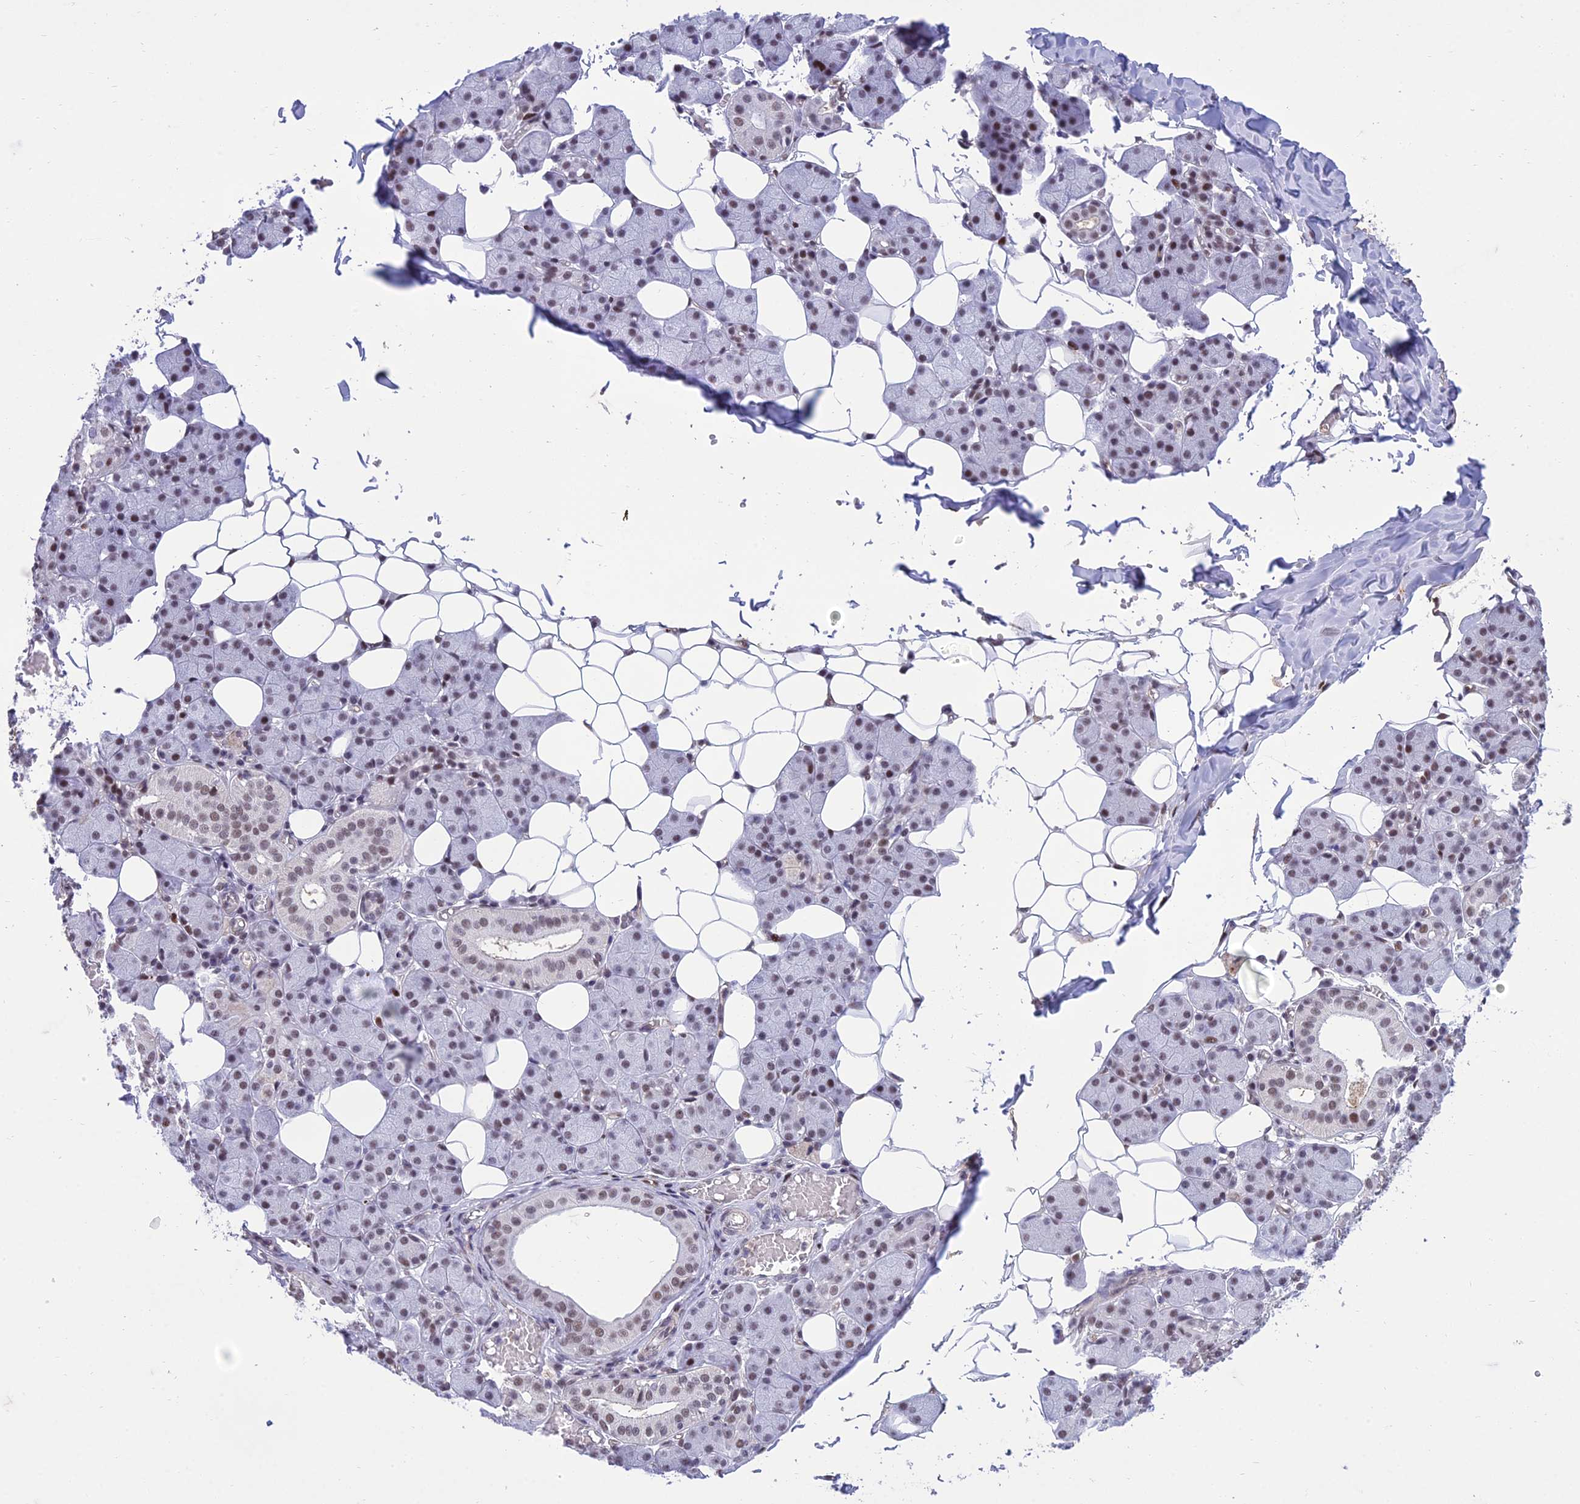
{"staining": {"intensity": "weak", "quantity": "<25%", "location": "nuclear"}, "tissue": "salivary gland", "cell_type": "Glandular cells", "image_type": "normal", "snomed": [{"axis": "morphology", "description": "Normal tissue, NOS"}, {"axis": "topography", "description": "Salivary gland"}], "caption": "Immunohistochemical staining of unremarkable human salivary gland shows no significant staining in glandular cells. Brightfield microscopy of immunohistochemistry (IHC) stained with DAB (brown) and hematoxylin (blue), captured at high magnification.", "gene": "RANBP3", "patient": {"sex": "female", "age": 33}}